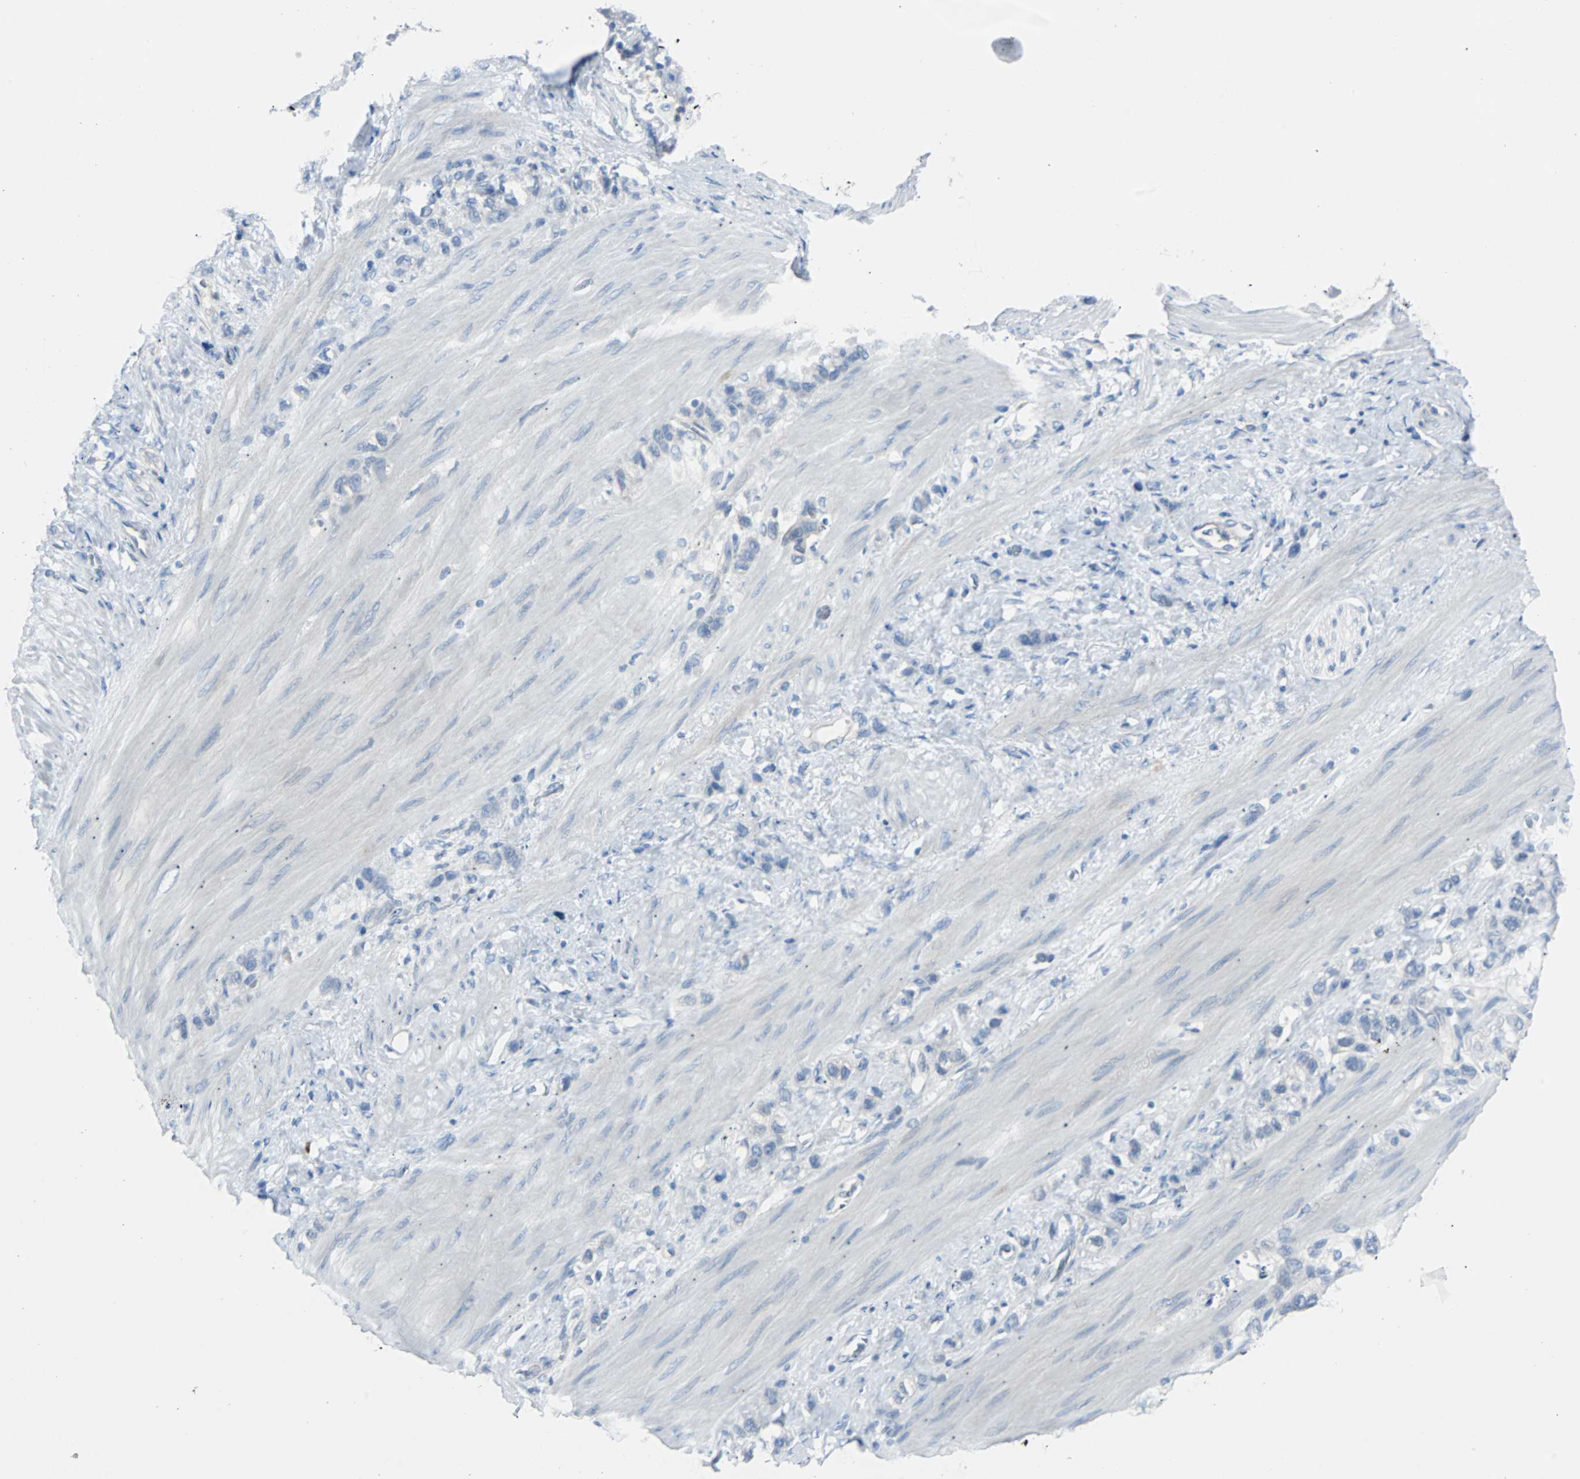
{"staining": {"intensity": "negative", "quantity": "none", "location": "none"}, "tissue": "stomach cancer", "cell_type": "Tumor cells", "image_type": "cancer", "snomed": [{"axis": "morphology", "description": "Normal tissue, NOS"}, {"axis": "morphology", "description": "Adenocarcinoma, NOS"}, {"axis": "morphology", "description": "Adenocarcinoma, High grade"}, {"axis": "topography", "description": "Stomach, upper"}, {"axis": "topography", "description": "Stomach"}], "caption": "DAB (3,3'-diaminobenzidine) immunohistochemical staining of adenocarcinoma (stomach) exhibits no significant positivity in tumor cells.", "gene": "RASA1", "patient": {"sex": "female", "age": 65}}